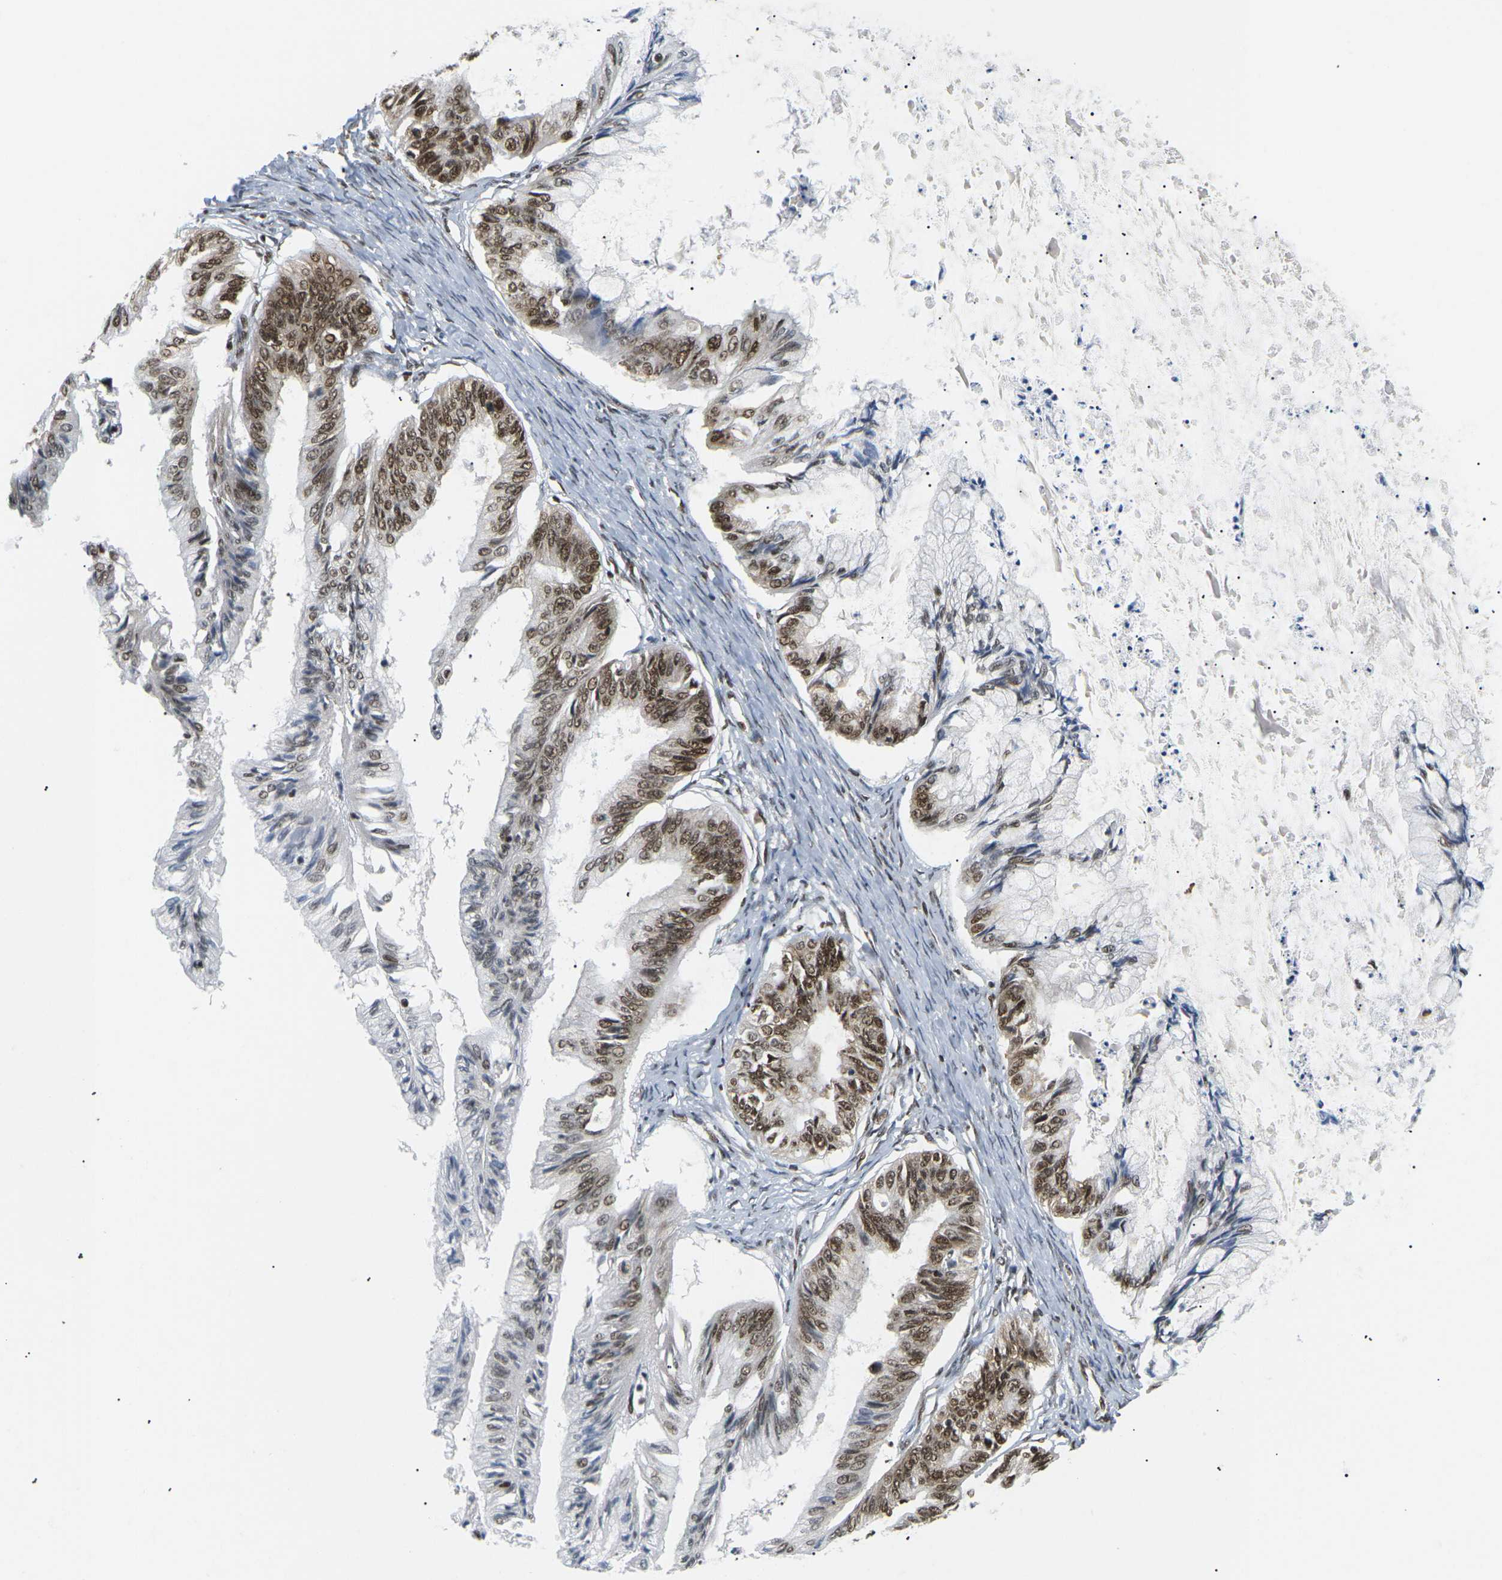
{"staining": {"intensity": "moderate", "quantity": ">75%", "location": "cytoplasmic/membranous,nuclear"}, "tissue": "ovarian cancer", "cell_type": "Tumor cells", "image_type": "cancer", "snomed": [{"axis": "morphology", "description": "Cystadenocarcinoma, mucinous, NOS"}, {"axis": "topography", "description": "Ovary"}], "caption": "An immunohistochemistry image of neoplastic tissue is shown. Protein staining in brown shows moderate cytoplasmic/membranous and nuclear positivity in mucinous cystadenocarcinoma (ovarian) within tumor cells. The staining is performed using DAB brown chromogen to label protein expression. The nuclei are counter-stained blue using hematoxylin.", "gene": "CELF1", "patient": {"sex": "female", "age": 57}}